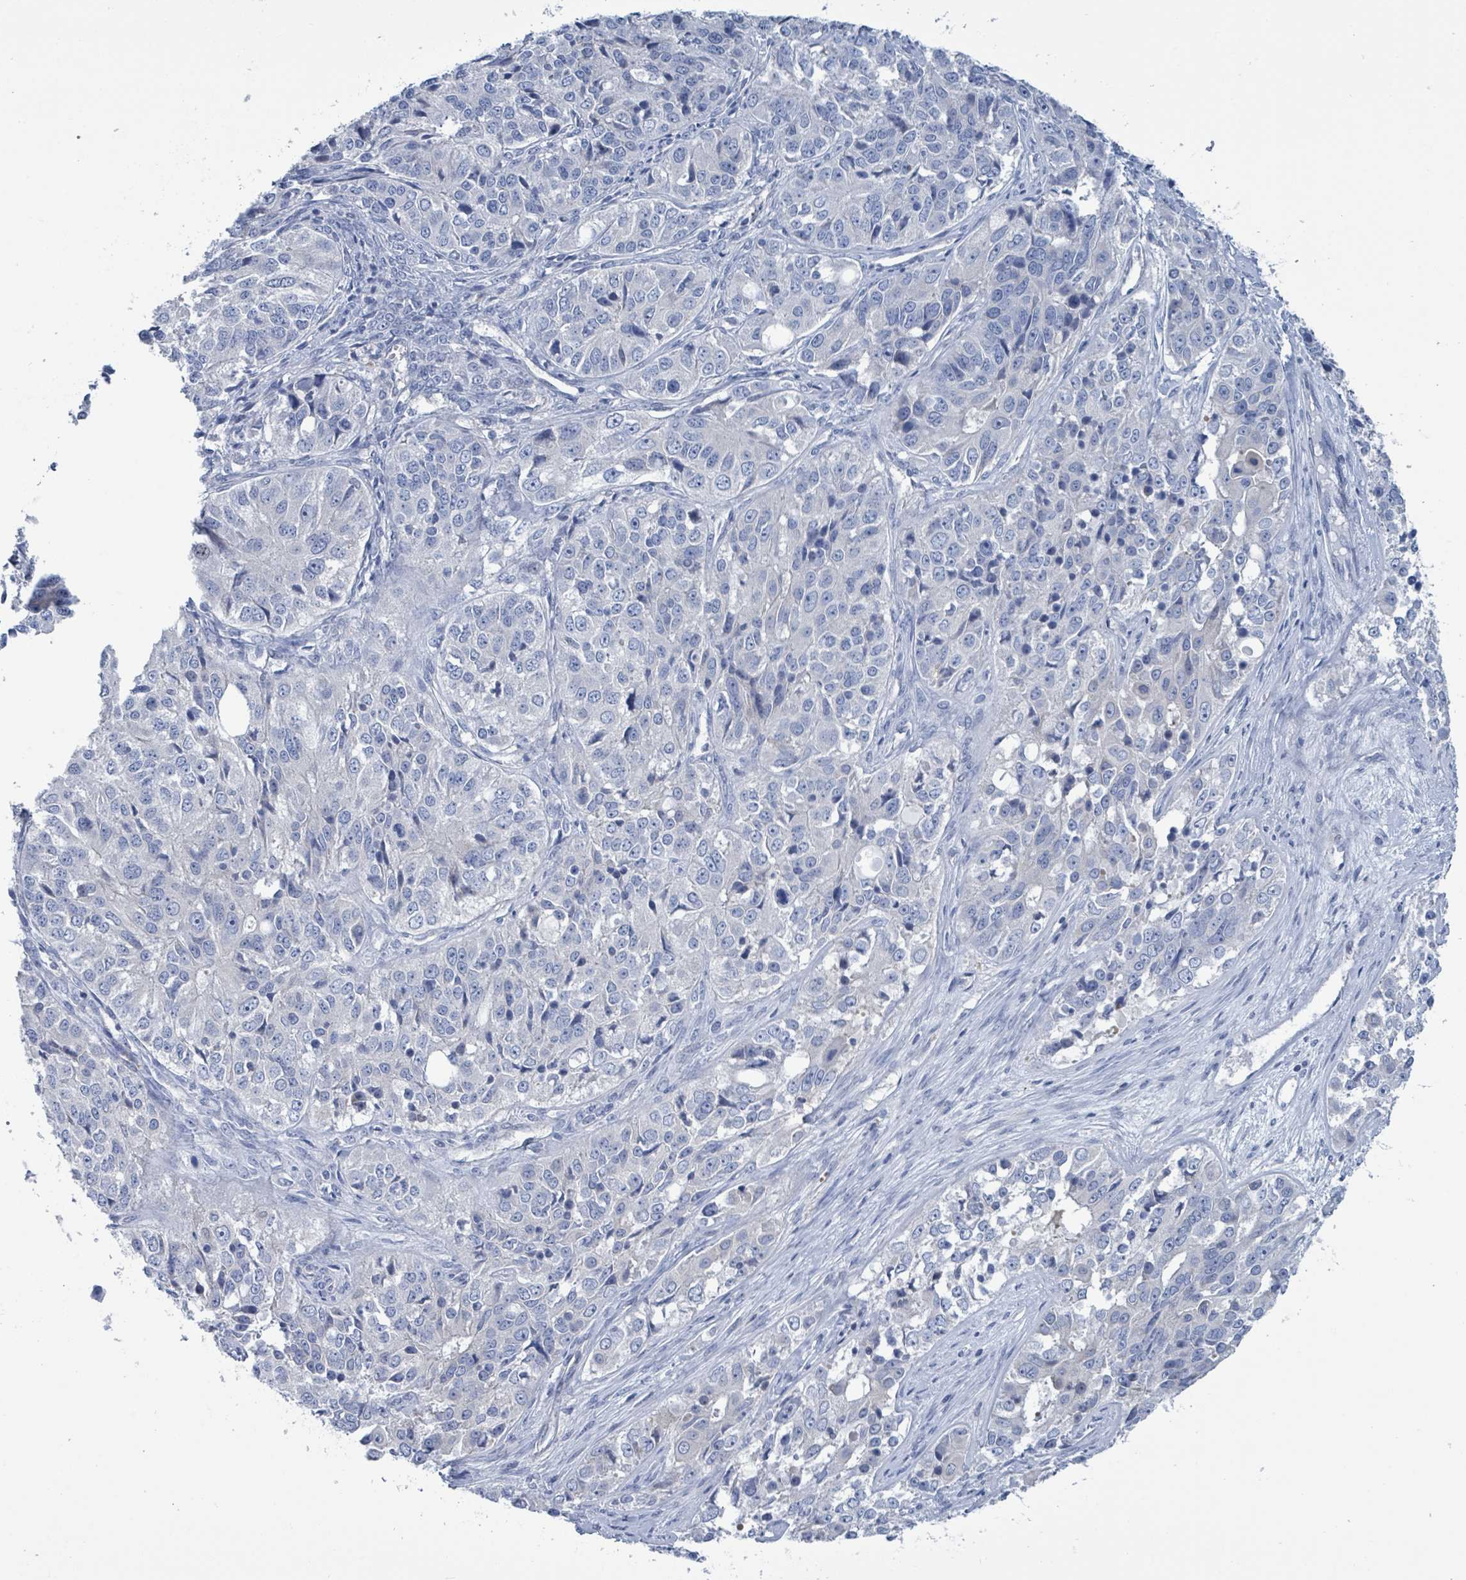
{"staining": {"intensity": "negative", "quantity": "none", "location": "none"}, "tissue": "ovarian cancer", "cell_type": "Tumor cells", "image_type": "cancer", "snomed": [{"axis": "morphology", "description": "Carcinoma, endometroid"}, {"axis": "topography", "description": "Ovary"}], "caption": "DAB immunohistochemical staining of ovarian cancer (endometroid carcinoma) exhibits no significant expression in tumor cells.", "gene": "DGKZ", "patient": {"sex": "female", "age": 51}}